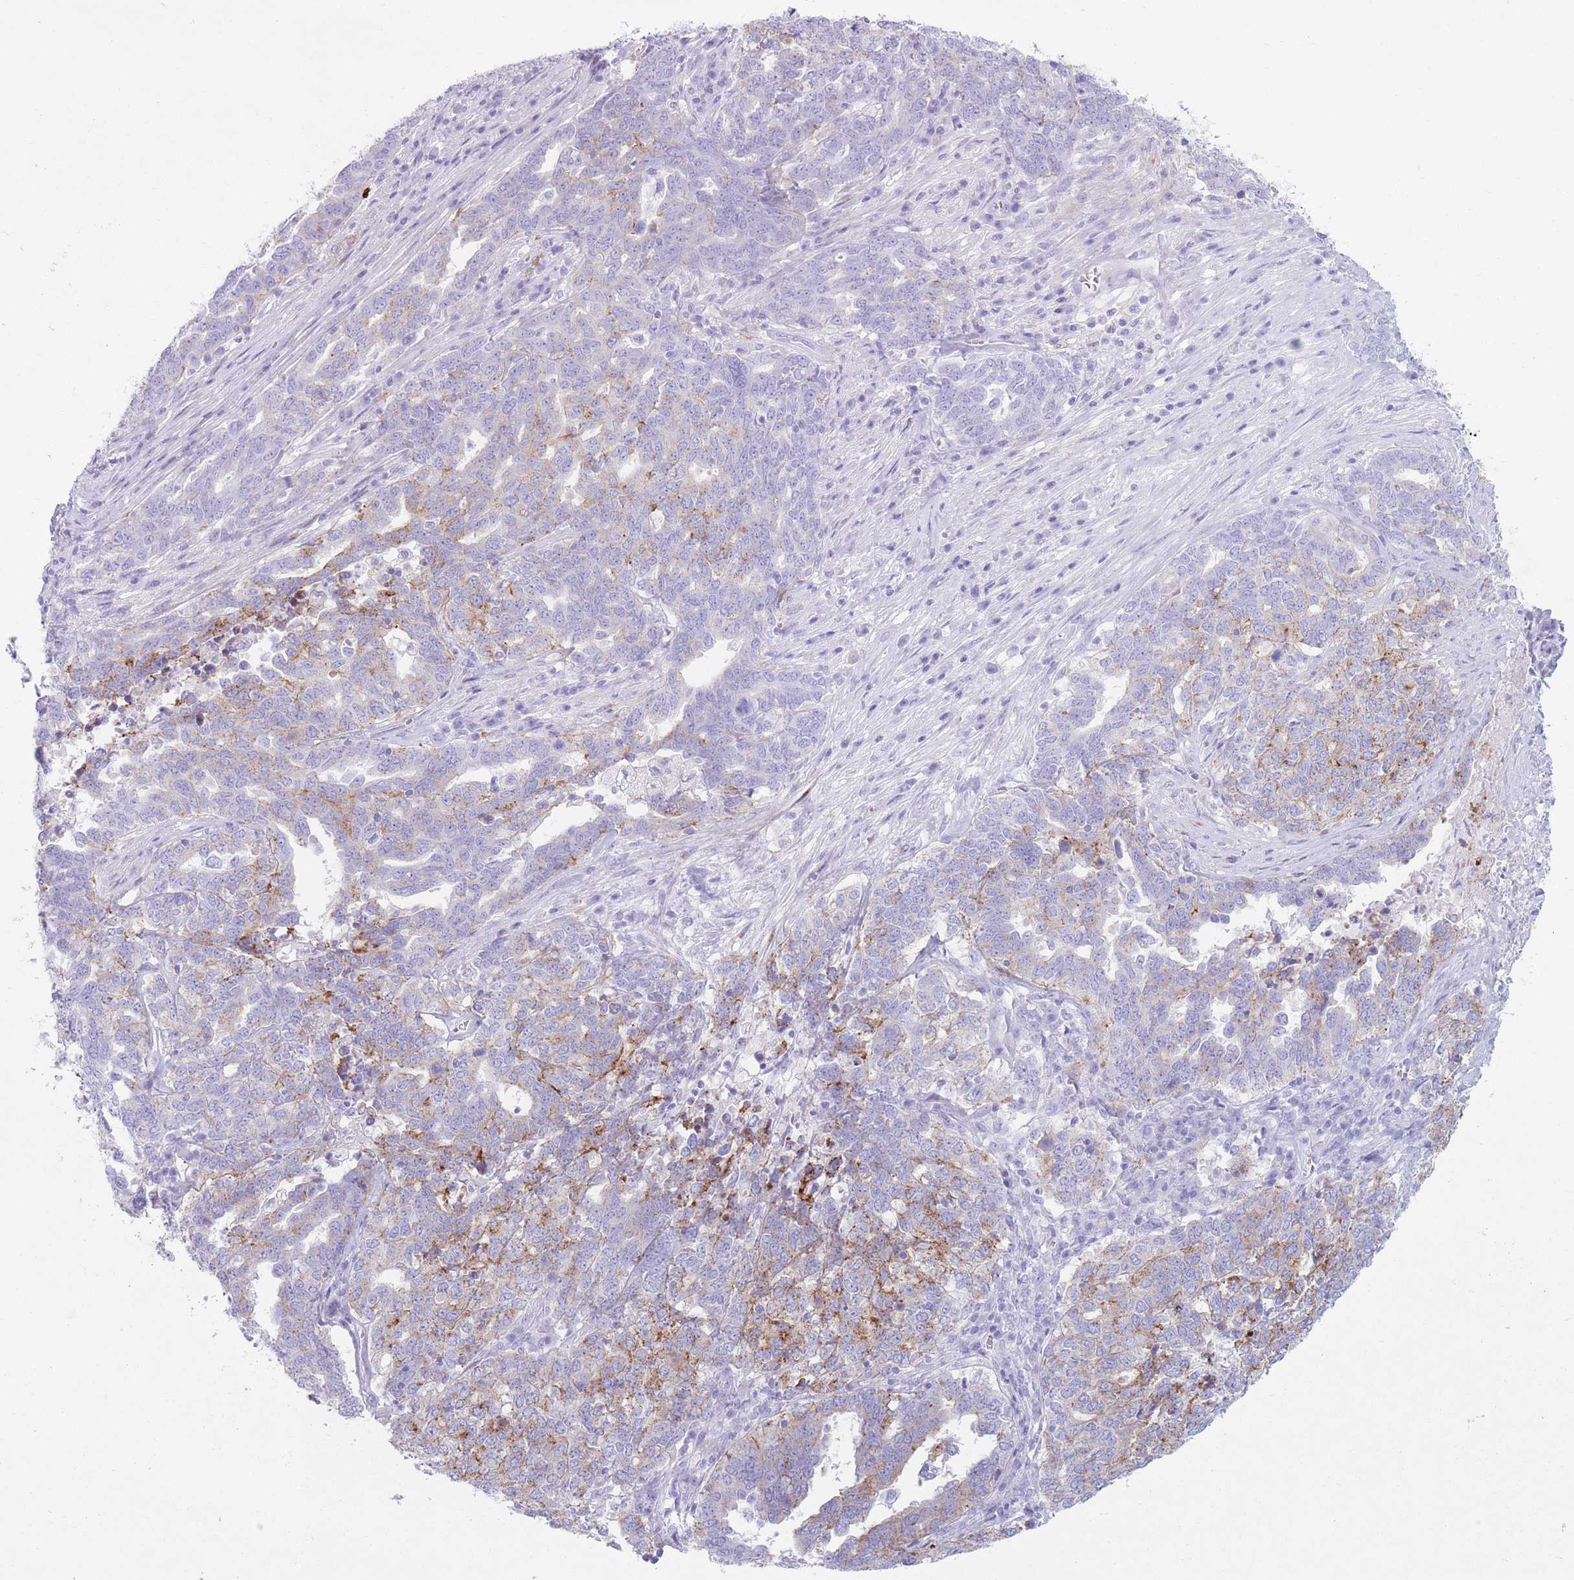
{"staining": {"intensity": "moderate", "quantity": "<25%", "location": "cytoplasmic/membranous"}, "tissue": "ovarian cancer", "cell_type": "Tumor cells", "image_type": "cancer", "snomed": [{"axis": "morphology", "description": "Carcinoma, endometroid"}, {"axis": "topography", "description": "Ovary"}], "caption": "Immunohistochemical staining of ovarian cancer demonstrates low levels of moderate cytoplasmic/membranous positivity in about <25% of tumor cells.", "gene": "ST3GAL5", "patient": {"sex": "female", "age": 62}}